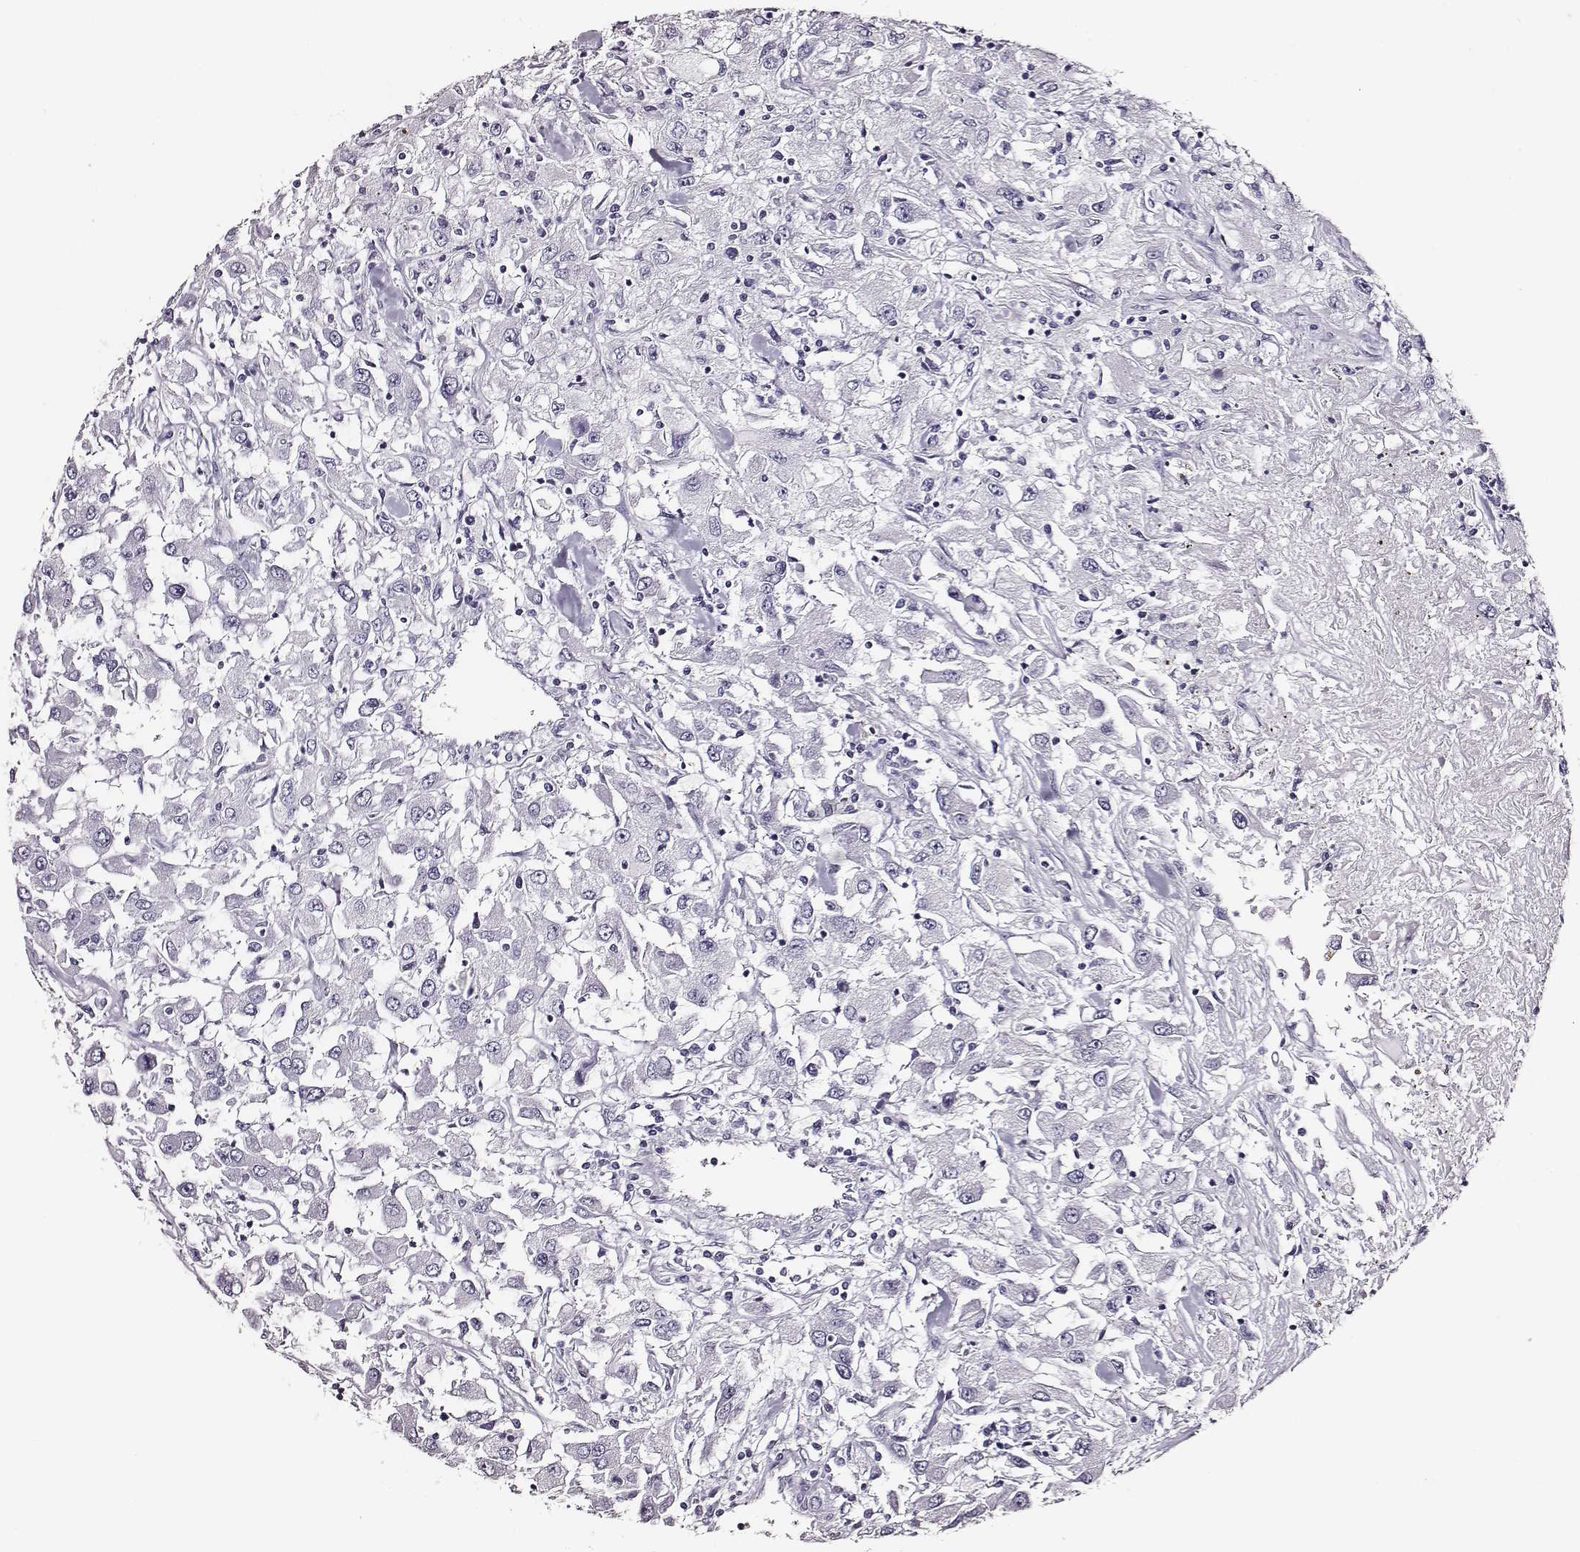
{"staining": {"intensity": "negative", "quantity": "none", "location": "none"}, "tissue": "renal cancer", "cell_type": "Tumor cells", "image_type": "cancer", "snomed": [{"axis": "morphology", "description": "Adenocarcinoma, NOS"}, {"axis": "topography", "description": "Kidney"}], "caption": "The IHC photomicrograph has no significant expression in tumor cells of renal cancer (adenocarcinoma) tissue. The staining was performed using DAB to visualize the protein expression in brown, while the nuclei were stained in blue with hematoxylin (Magnification: 20x).", "gene": "DPEP1", "patient": {"sex": "female", "age": 67}}